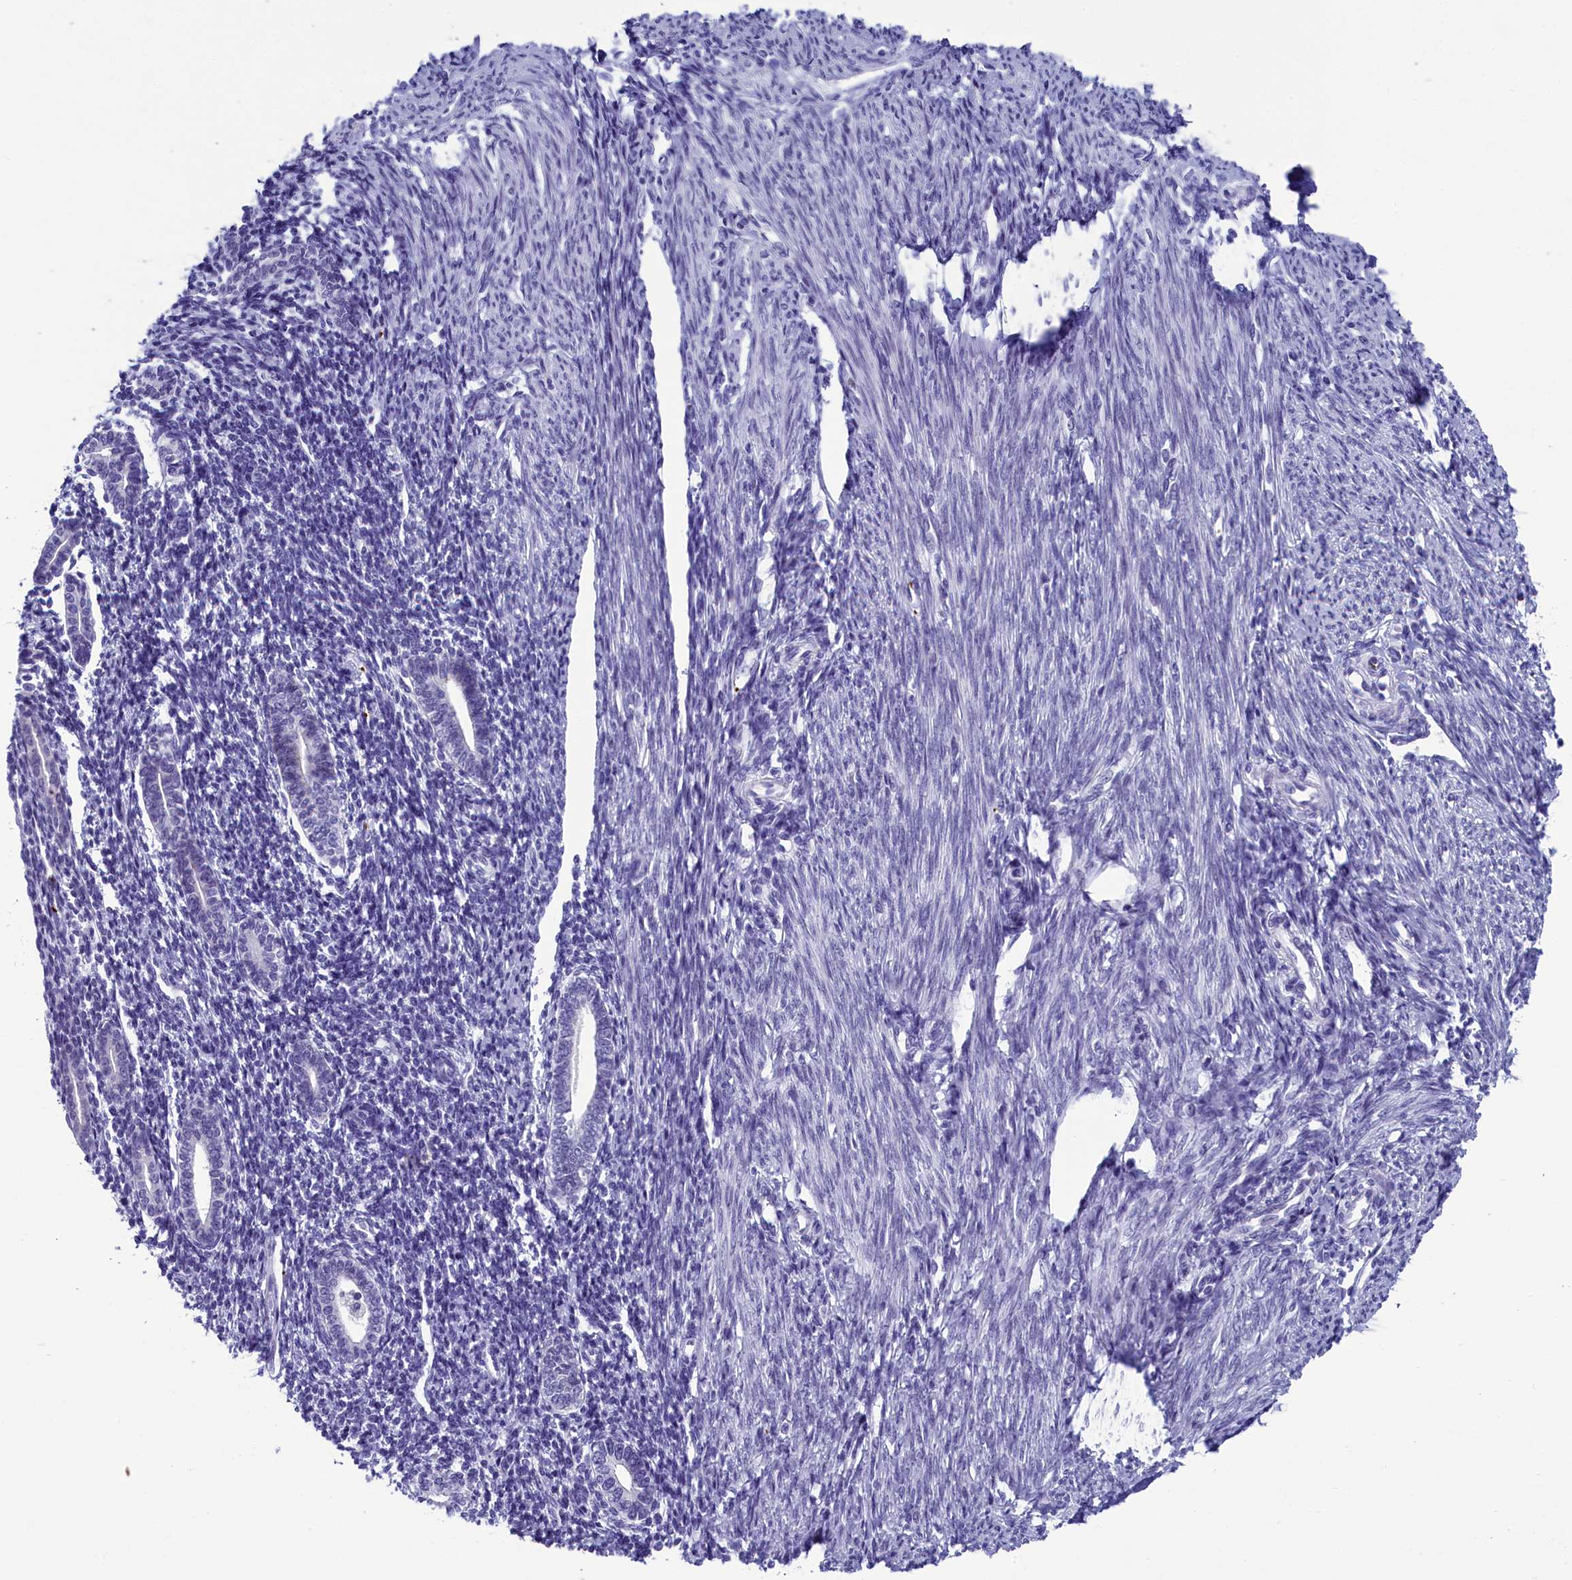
{"staining": {"intensity": "negative", "quantity": "none", "location": "none"}, "tissue": "endometrium", "cell_type": "Cells in endometrial stroma", "image_type": "normal", "snomed": [{"axis": "morphology", "description": "Normal tissue, NOS"}, {"axis": "topography", "description": "Endometrium"}], "caption": "Cells in endometrial stroma show no significant protein expression in unremarkable endometrium. (DAB IHC, high magnification).", "gene": "AIFM2", "patient": {"sex": "female", "age": 56}}